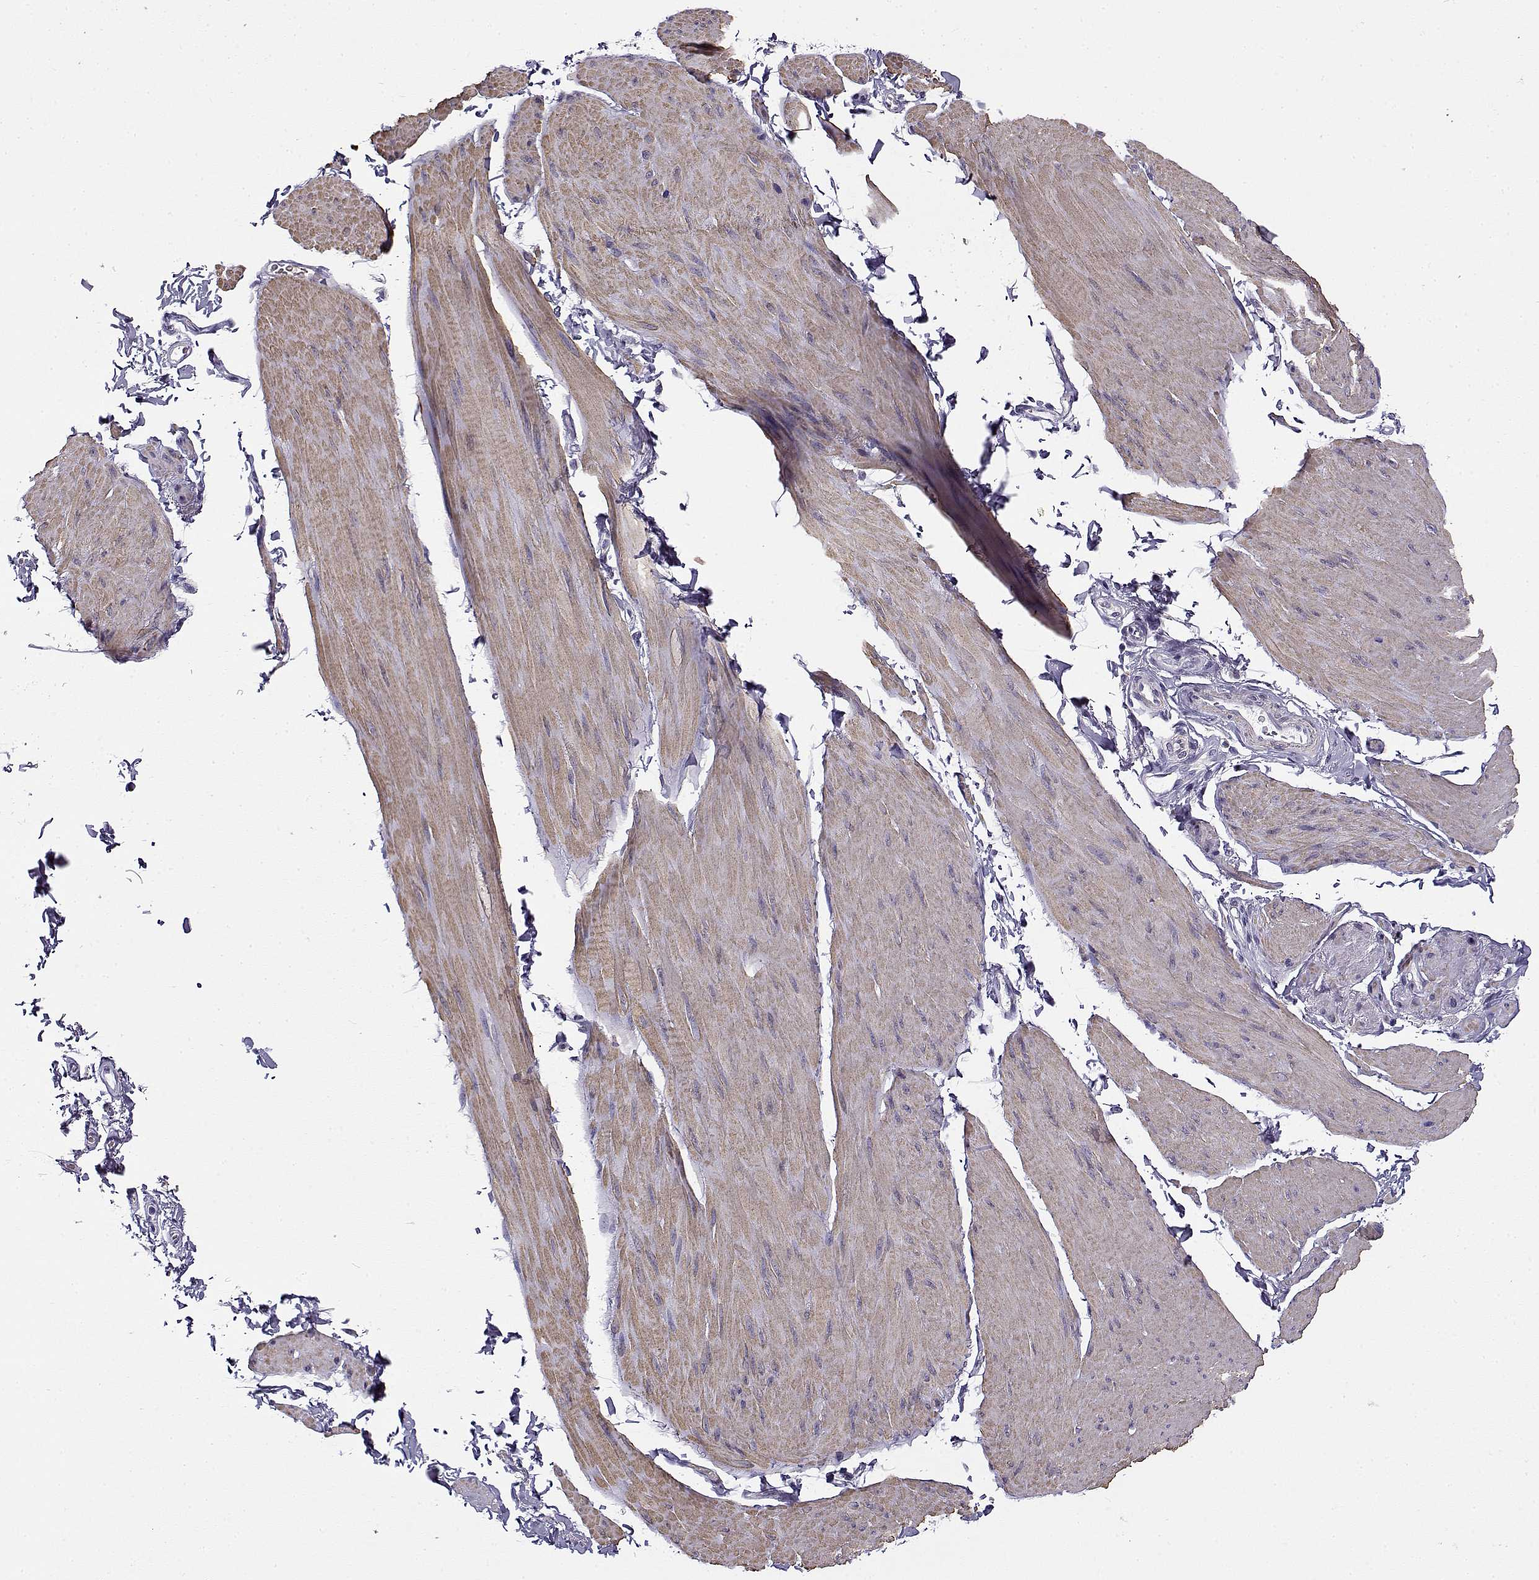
{"staining": {"intensity": "weak", "quantity": ">75%", "location": "cytoplasmic/membranous"}, "tissue": "smooth muscle", "cell_type": "Smooth muscle cells", "image_type": "normal", "snomed": [{"axis": "morphology", "description": "Normal tissue, NOS"}, {"axis": "topography", "description": "Adipose tissue"}, {"axis": "topography", "description": "Smooth muscle"}, {"axis": "topography", "description": "Peripheral nerve tissue"}], "caption": "Normal smooth muscle exhibits weak cytoplasmic/membranous staining in about >75% of smooth muscle cells, visualized by immunohistochemistry.", "gene": "UCP3", "patient": {"sex": "male", "age": 83}}